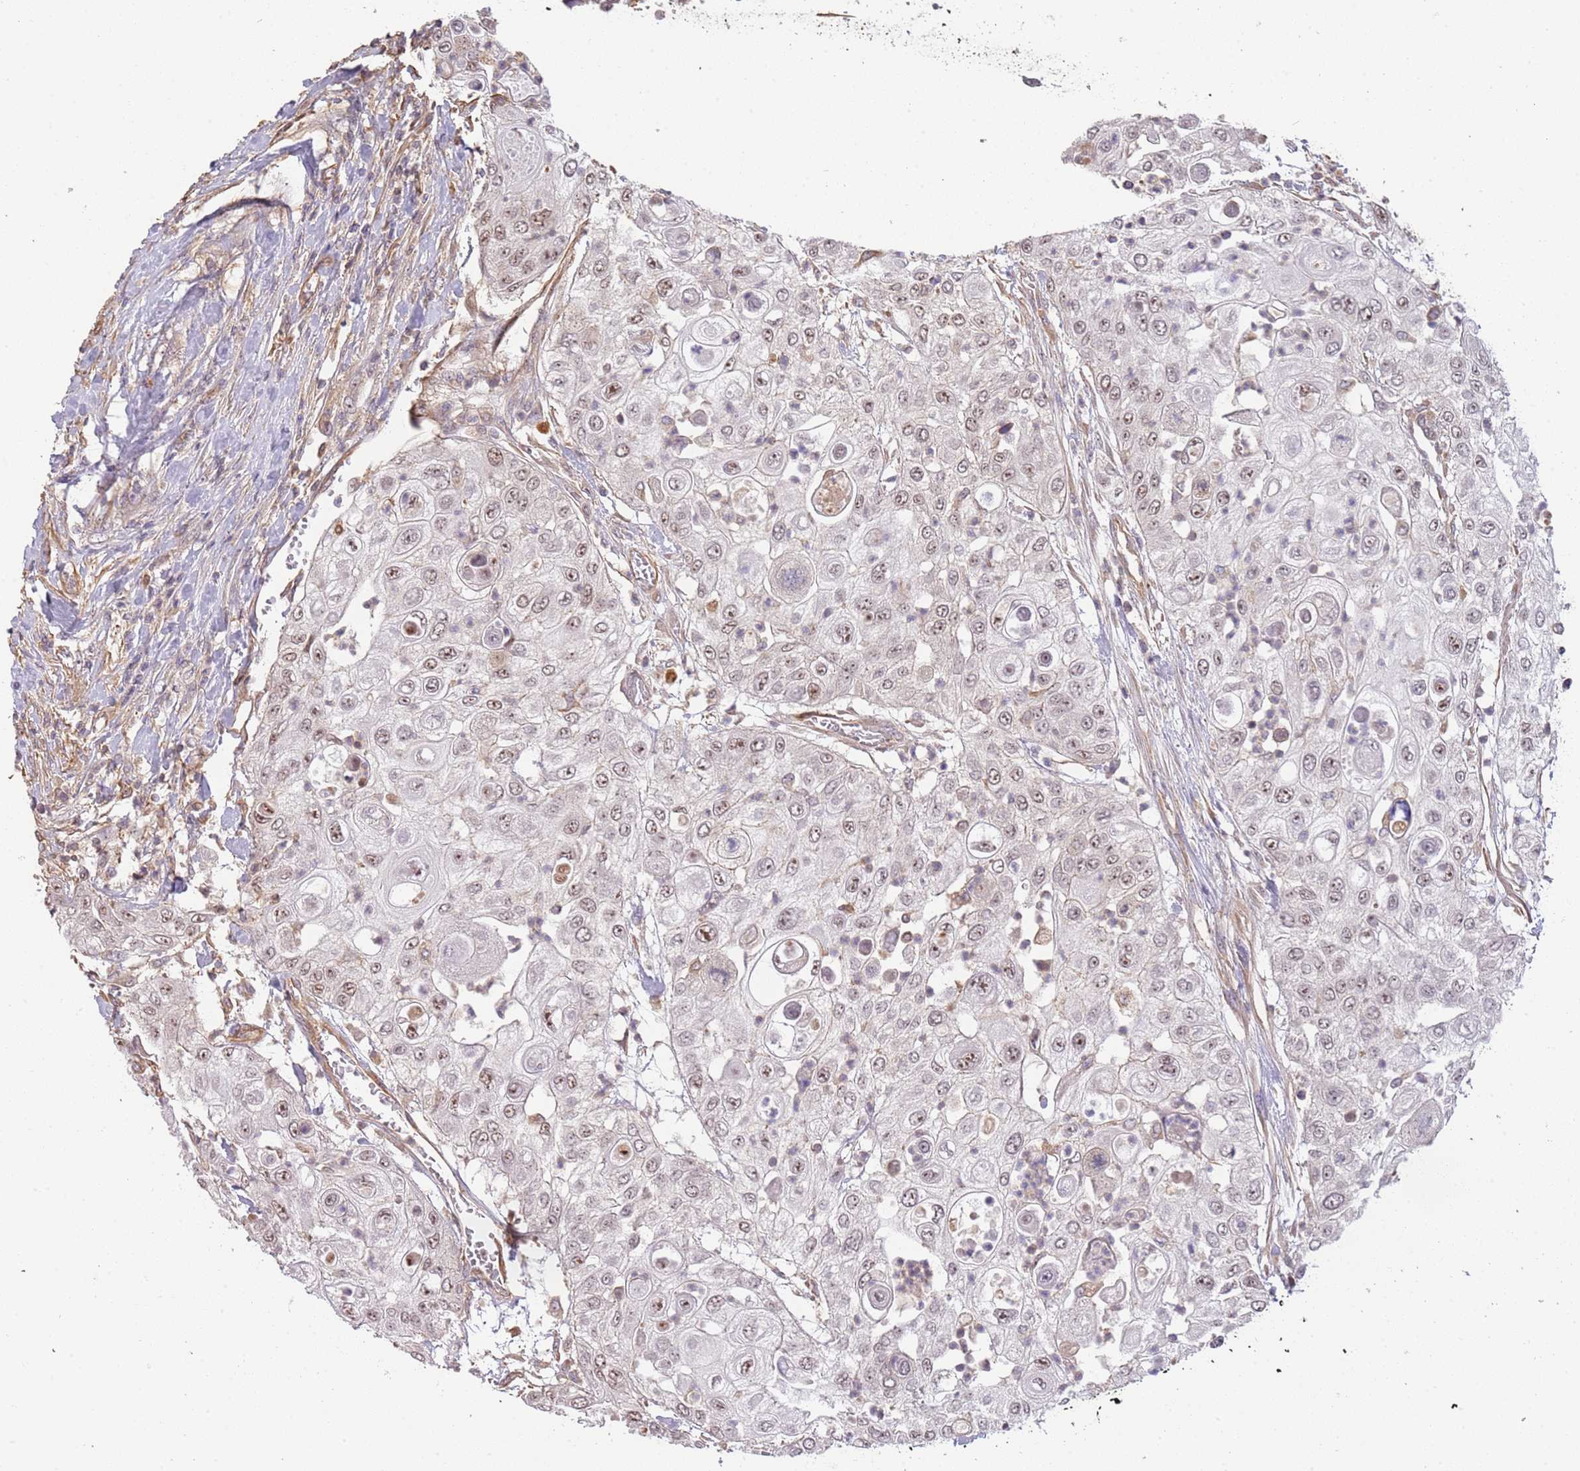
{"staining": {"intensity": "weak", "quantity": "25%-75%", "location": "nuclear"}, "tissue": "urothelial cancer", "cell_type": "Tumor cells", "image_type": "cancer", "snomed": [{"axis": "morphology", "description": "Urothelial carcinoma, High grade"}, {"axis": "topography", "description": "Urinary bladder"}], "caption": "Immunohistochemical staining of human urothelial cancer shows low levels of weak nuclear protein positivity in about 25%-75% of tumor cells.", "gene": "SURF2", "patient": {"sex": "female", "age": 79}}